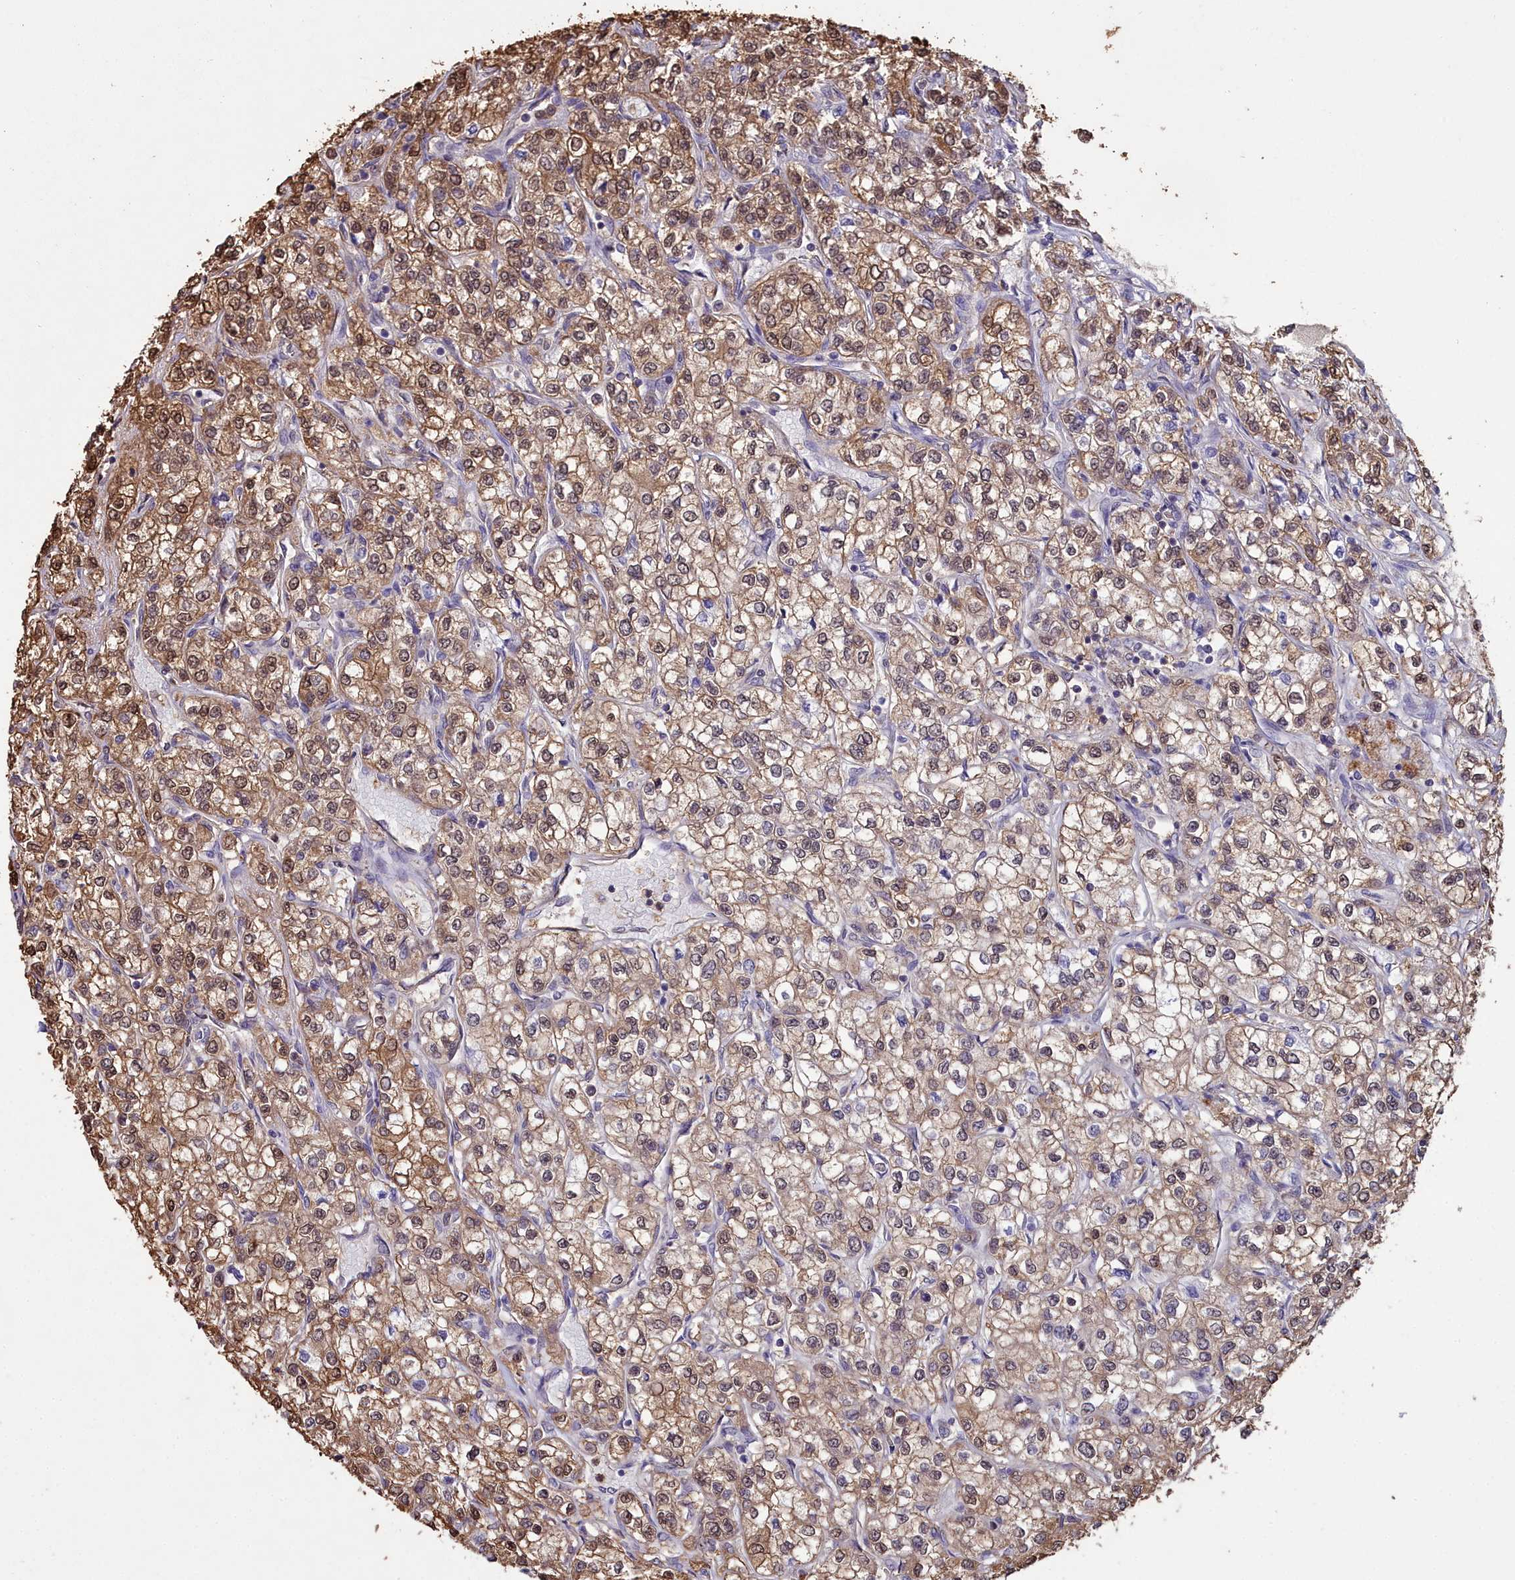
{"staining": {"intensity": "moderate", "quantity": ">75%", "location": "cytoplasmic/membranous,nuclear"}, "tissue": "renal cancer", "cell_type": "Tumor cells", "image_type": "cancer", "snomed": [{"axis": "morphology", "description": "Adenocarcinoma, NOS"}, {"axis": "topography", "description": "Kidney"}], "caption": "This is a micrograph of immunohistochemistry staining of renal adenocarcinoma, which shows moderate expression in the cytoplasmic/membranous and nuclear of tumor cells.", "gene": "GAPDH", "patient": {"sex": "male", "age": 80}}